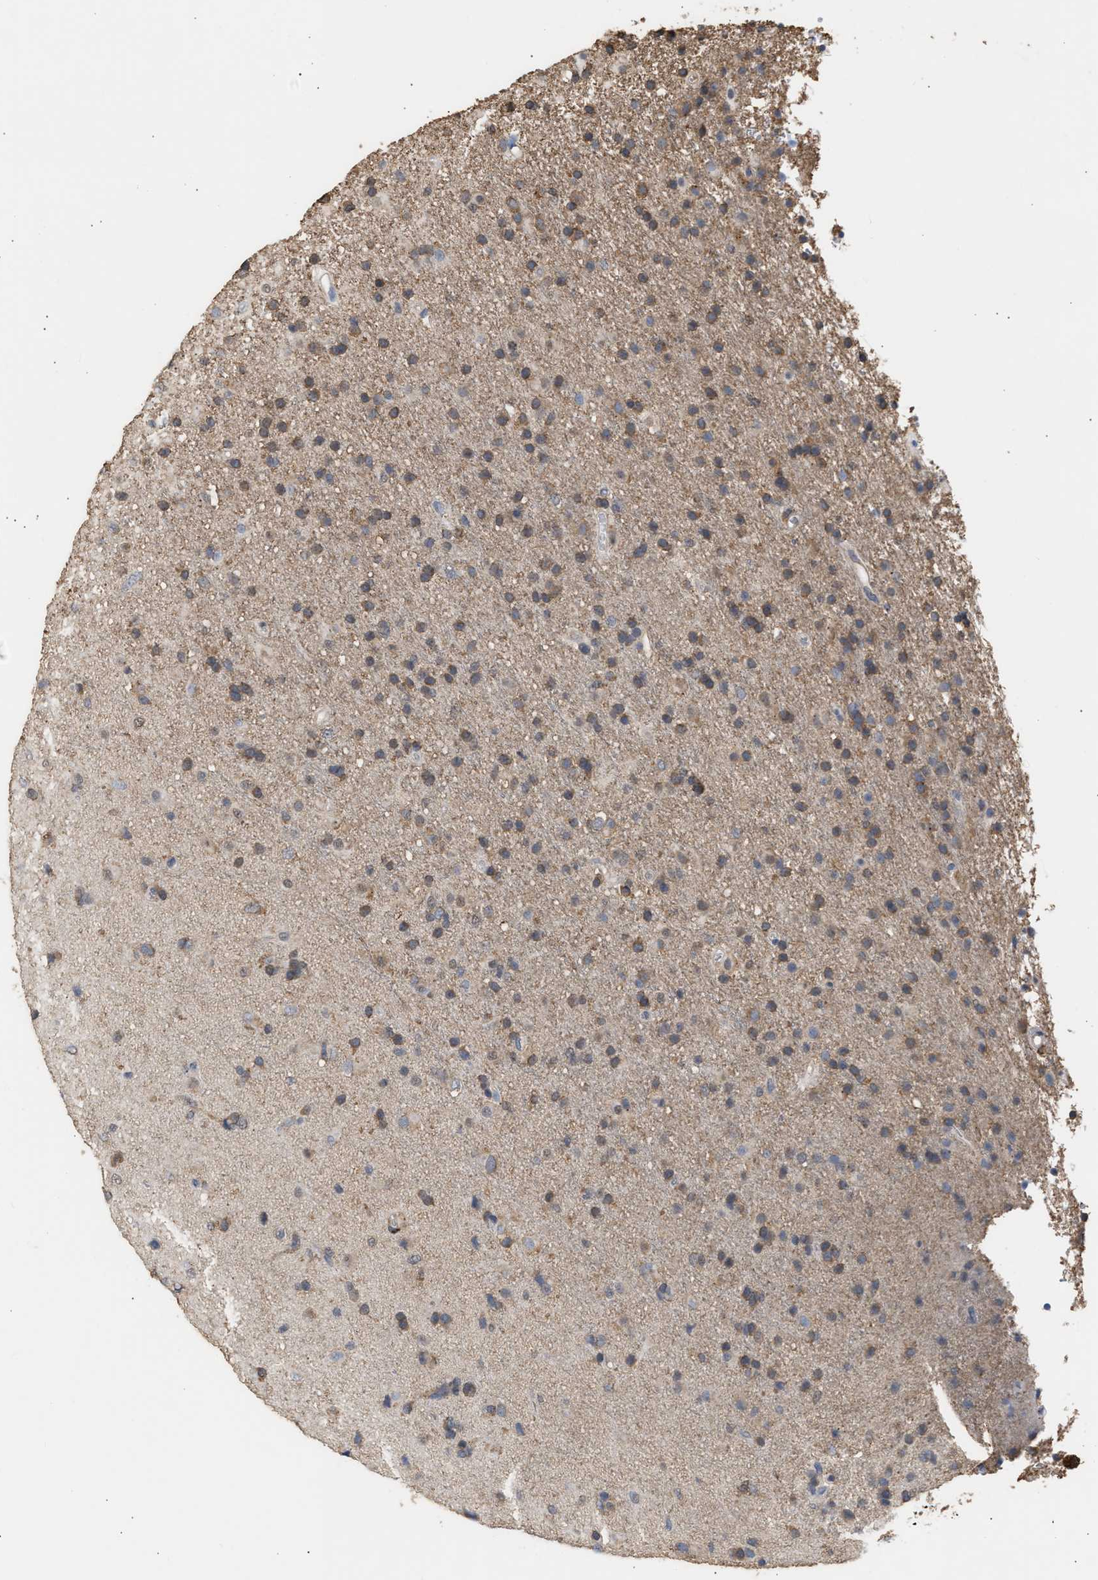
{"staining": {"intensity": "moderate", "quantity": ">75%", "location": "cytoplasmic/membranous"}, "tissue": "glioma", "cell_type": "Tumor cells", "image_type": "cancer", "snomed": [{"axis": "morphology", "description": "Glioma, malignant, Low grade"}, {"axis": "topography", "description": "Brain"}], "caption": "There is medium levels of moderate cytoplasmic/membranous staining in tumor cells of low-grade glioma (malignant), as demonstrated by immunohistochemical staining (brown color).", "gene": "GCN1", "patient": {"sex": "male", "age": 65}}